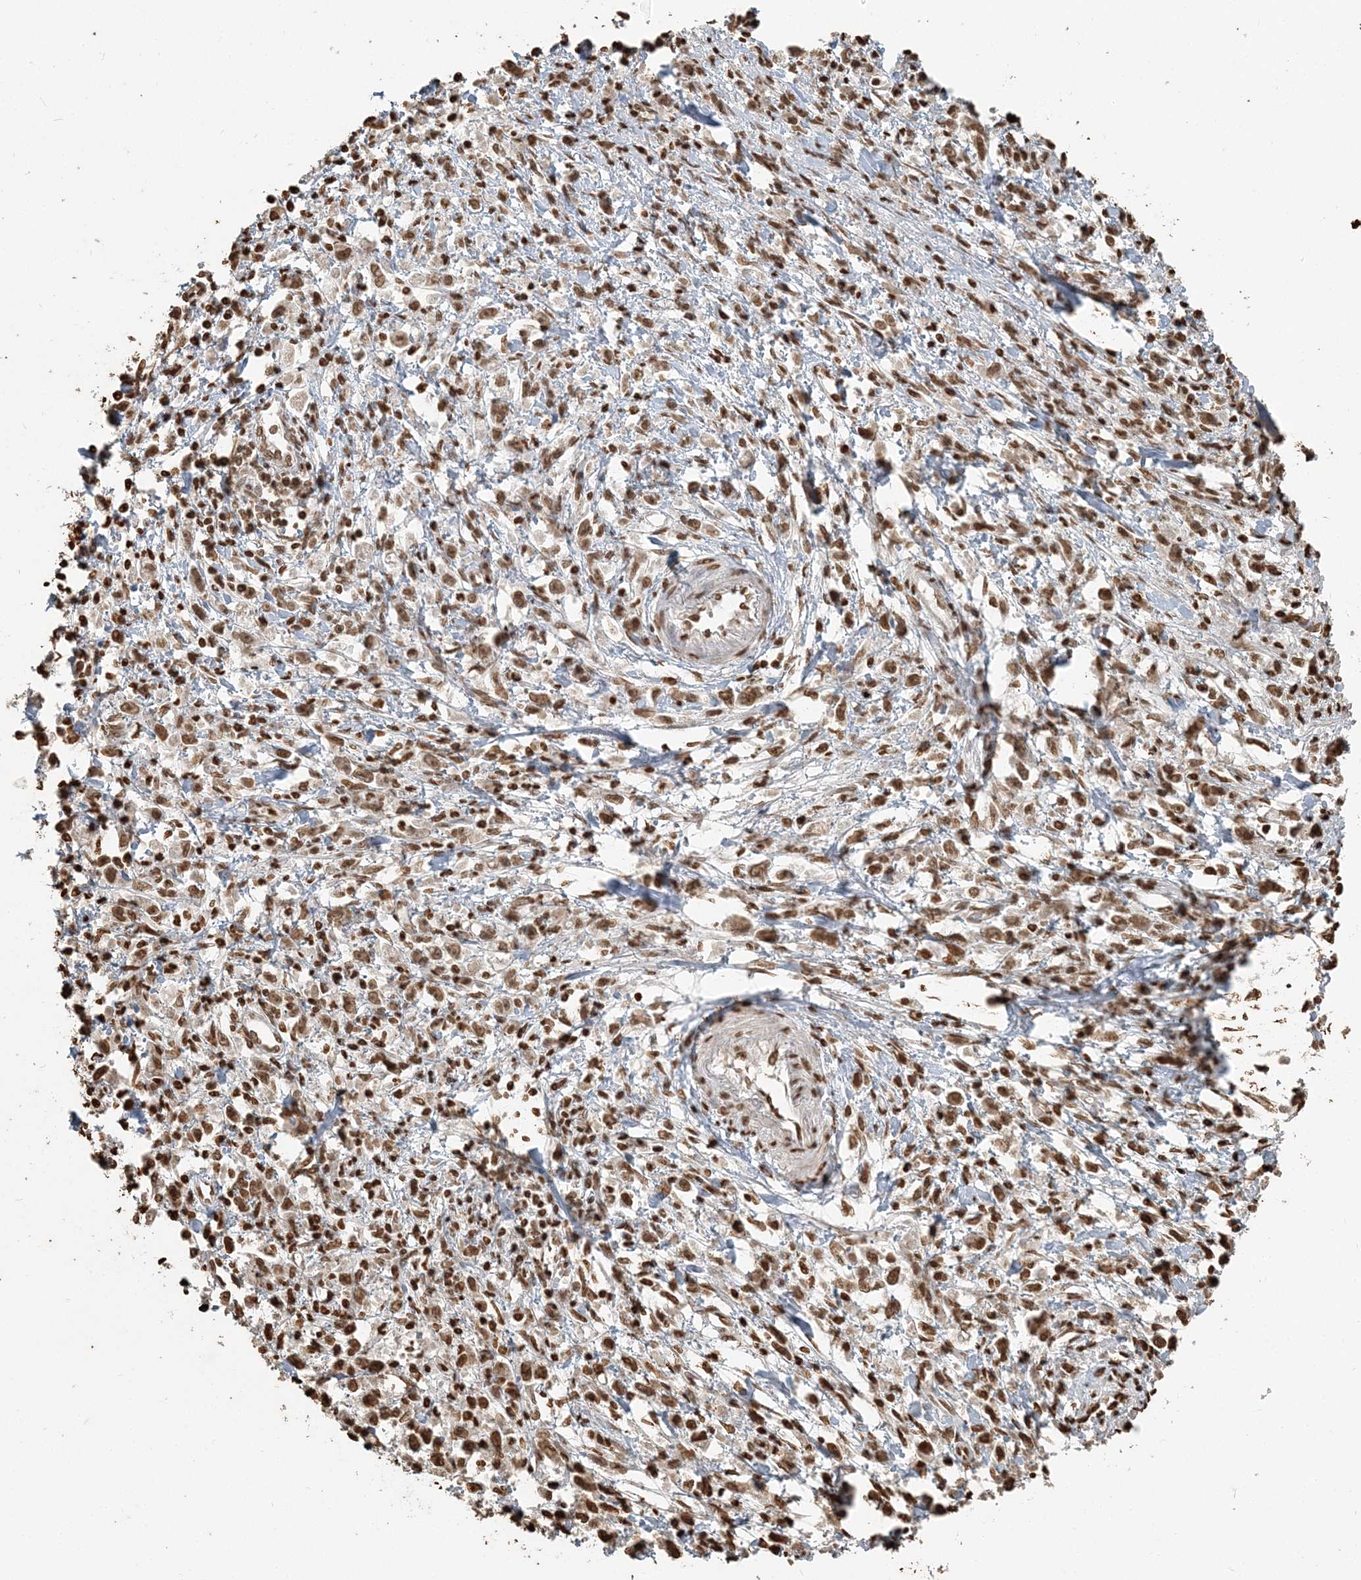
{"staining": {"intensity": "moderate", "quantity": ">75%", "location": "nuclear"}, "tissue": "stomach cancer", "cell_type": "Tumor cells", "image_type": "cancer", "snomed": [{"axis": "morphology", "description": "Adenocarcinoma, NOS"}, {"axis": "topography", "description": "Stomach"}], "caption": "The immunohistochemical stain labels moderate nuclear expression in tumor cells of stomach adenocarcinoma tissue. (DAB (3,3'-diaminobenzidine) = brown stain, brightfield microscopy at high magnification).", "gene": "H3-3B", "patient": {"sex": "female", "age": 59}}